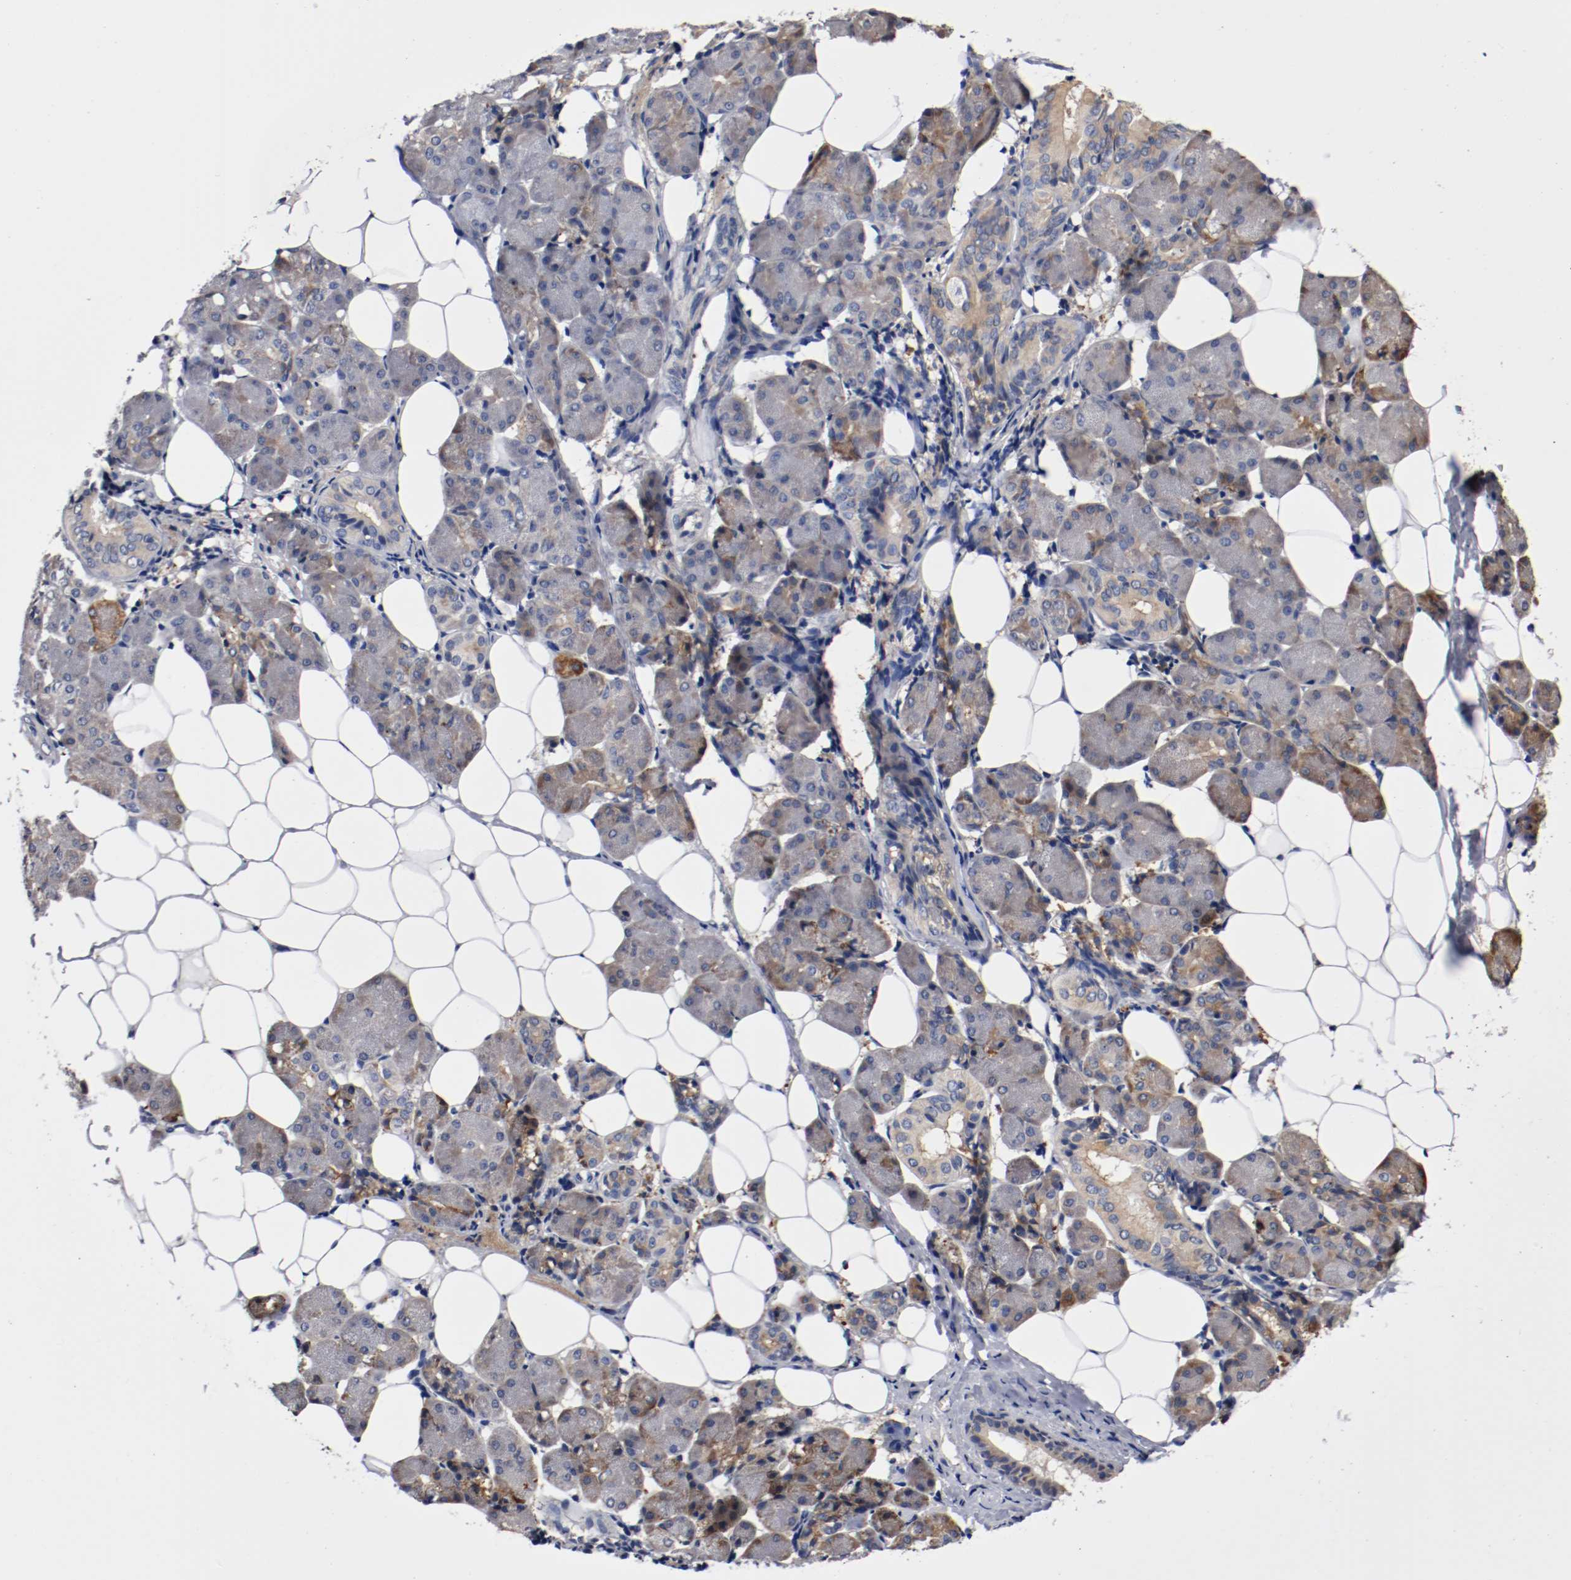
{"staining": {"intensity": "weak", "quantity": "25%-75%", "location": "cytoplasmic/membranous"}, "tissue": "salivary gland", "cell_type": "Glandular cells", "image_type": "normal", "snomed": [{"axis": "morphology", "description": "Normal tissue, NOS"}, {"axis": "morphology", "description": "Adenoma, NOS"}, {"axis": "topography", "description": "Salivary gland"}], "caption": "A brown stain shows weak cytoplasmic/membranous staining of a protein in glandular cells of unremarkable salivary gland.", "gene": "TNFSF12", "patient": {"sex": "female", "age": 32}}